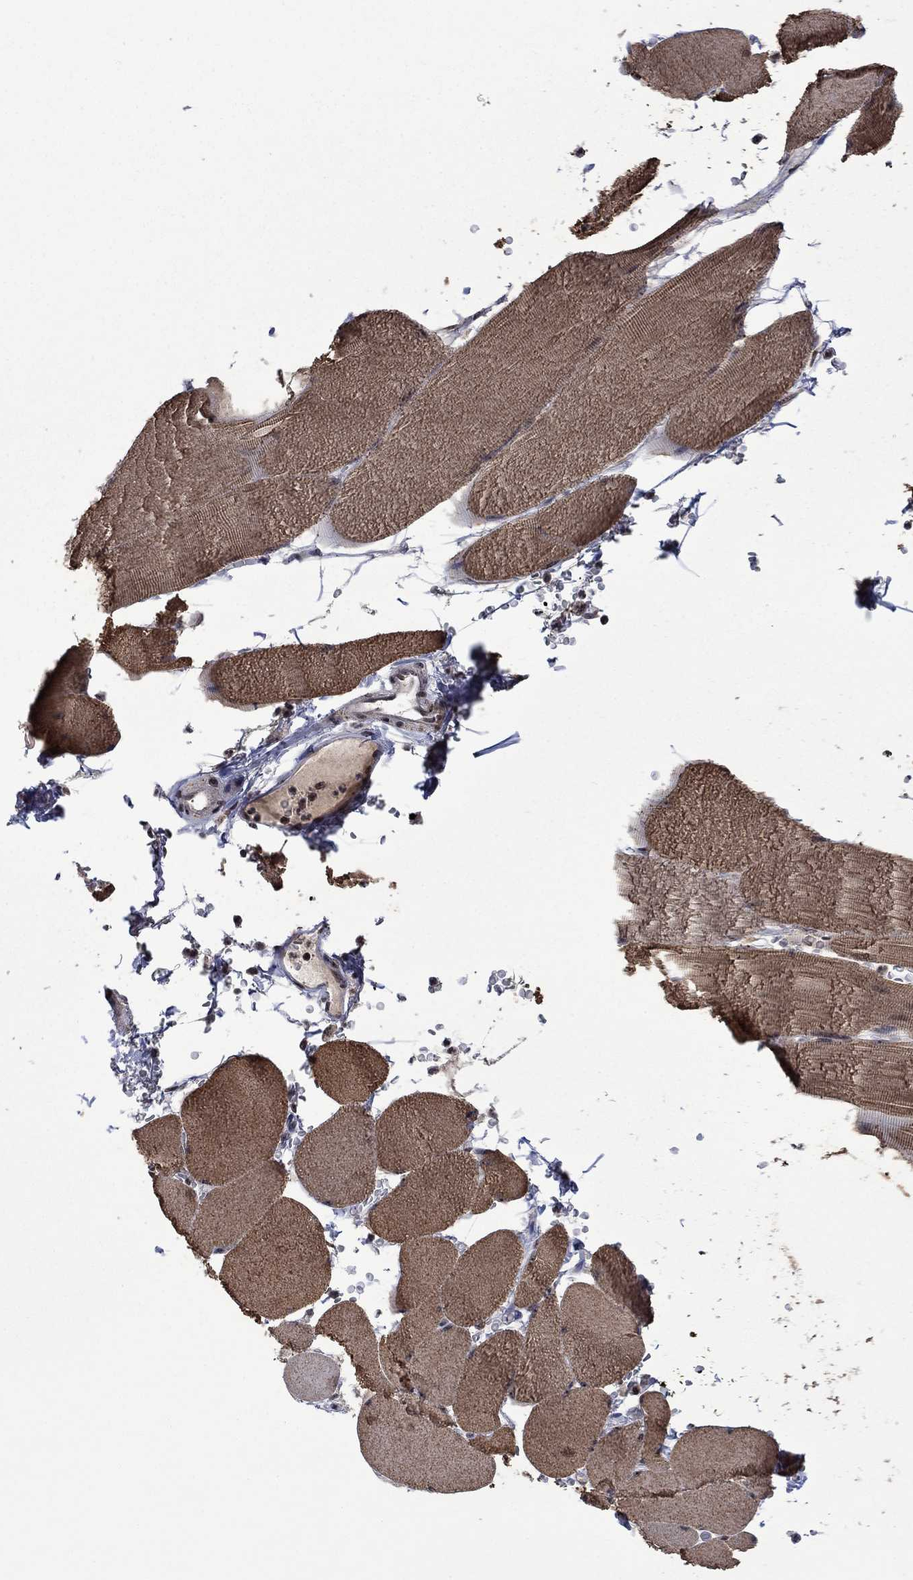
{"staining": {"intensity": "moderate", "quantity": ">75%", "location": "cytoplasmic/membranous"}, "tissue": "skeletal muscle", "cell_type": "Myocytes", "image_type": "normal", "snomed": [{"axis": "morphology", "description": "Normal tissue, NOS"}, {"axis": "topography", "description": "Skeletal muscle"}], "caption": "An image showing moderate cytoplasmic/membranous expression in about >75% of myocytes in benign skeletal muscle, as visualized by brown immunohistochemical staining.", "gene": "FBLL1", "patient": {"sex": "male", "age": 56}}